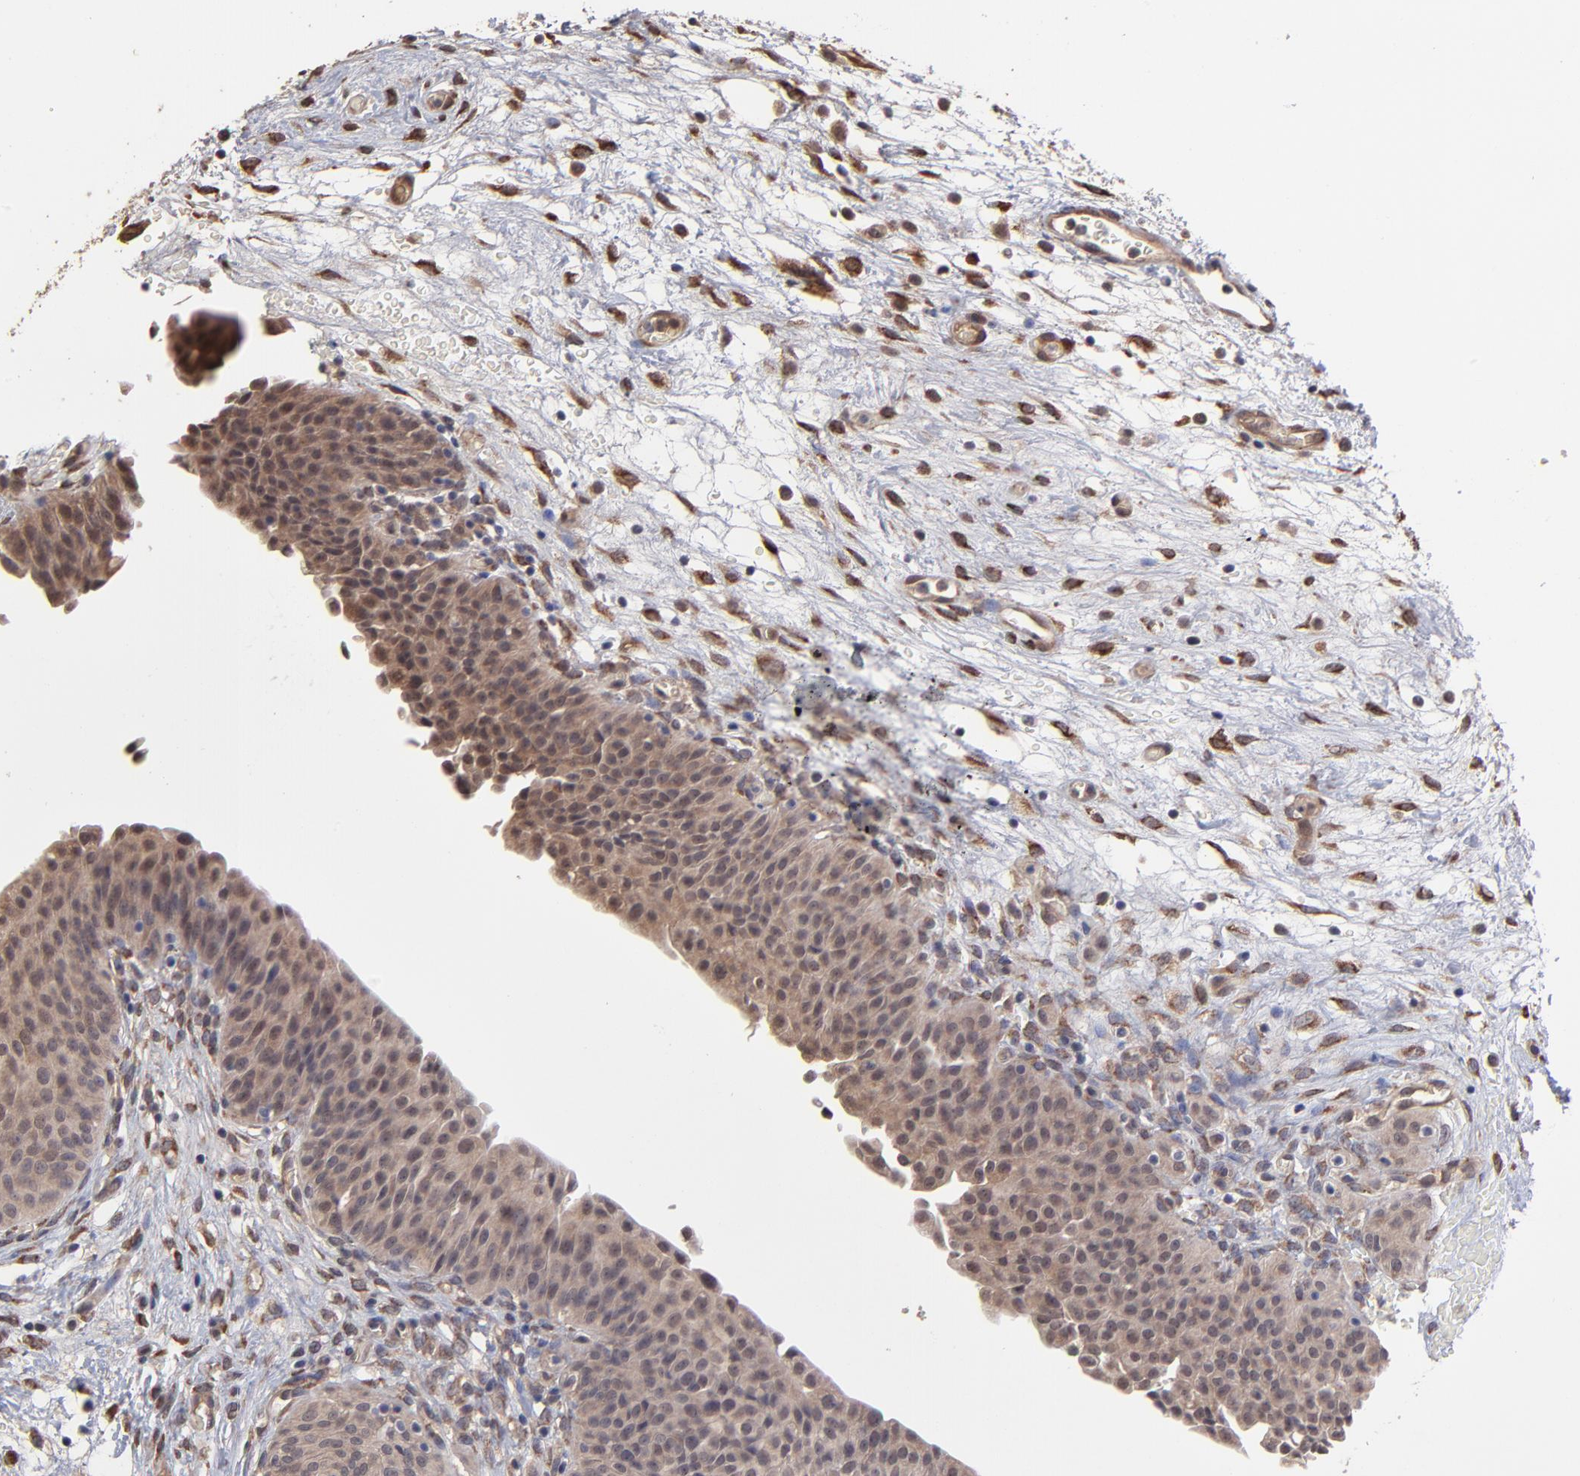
{"staining": {"intensity": "moderate", "quantity": ">75%", "location": "cytoplasmic/membranous"}, "tissue": "urinary bladder", "cell_type": "Urothelial cells", "image_type": "normal", "snomed": [{"axis": "morphology", "description": "Normal tissue, NOS"}, {"axis": "topography", "description": "Smooth muscle"}, {"axis": "topography", "description": "Urinary bladder"}], "caption": "DAB (3,3'-diaminobenzidine) immunohistochemical staining of normal human urinary bladder displays moderate cytoplasmic/membranous protein staining in about >75% of urothelial cells.", "gene": "CHL1", "patient": {"sex": "male", "age": 35}}